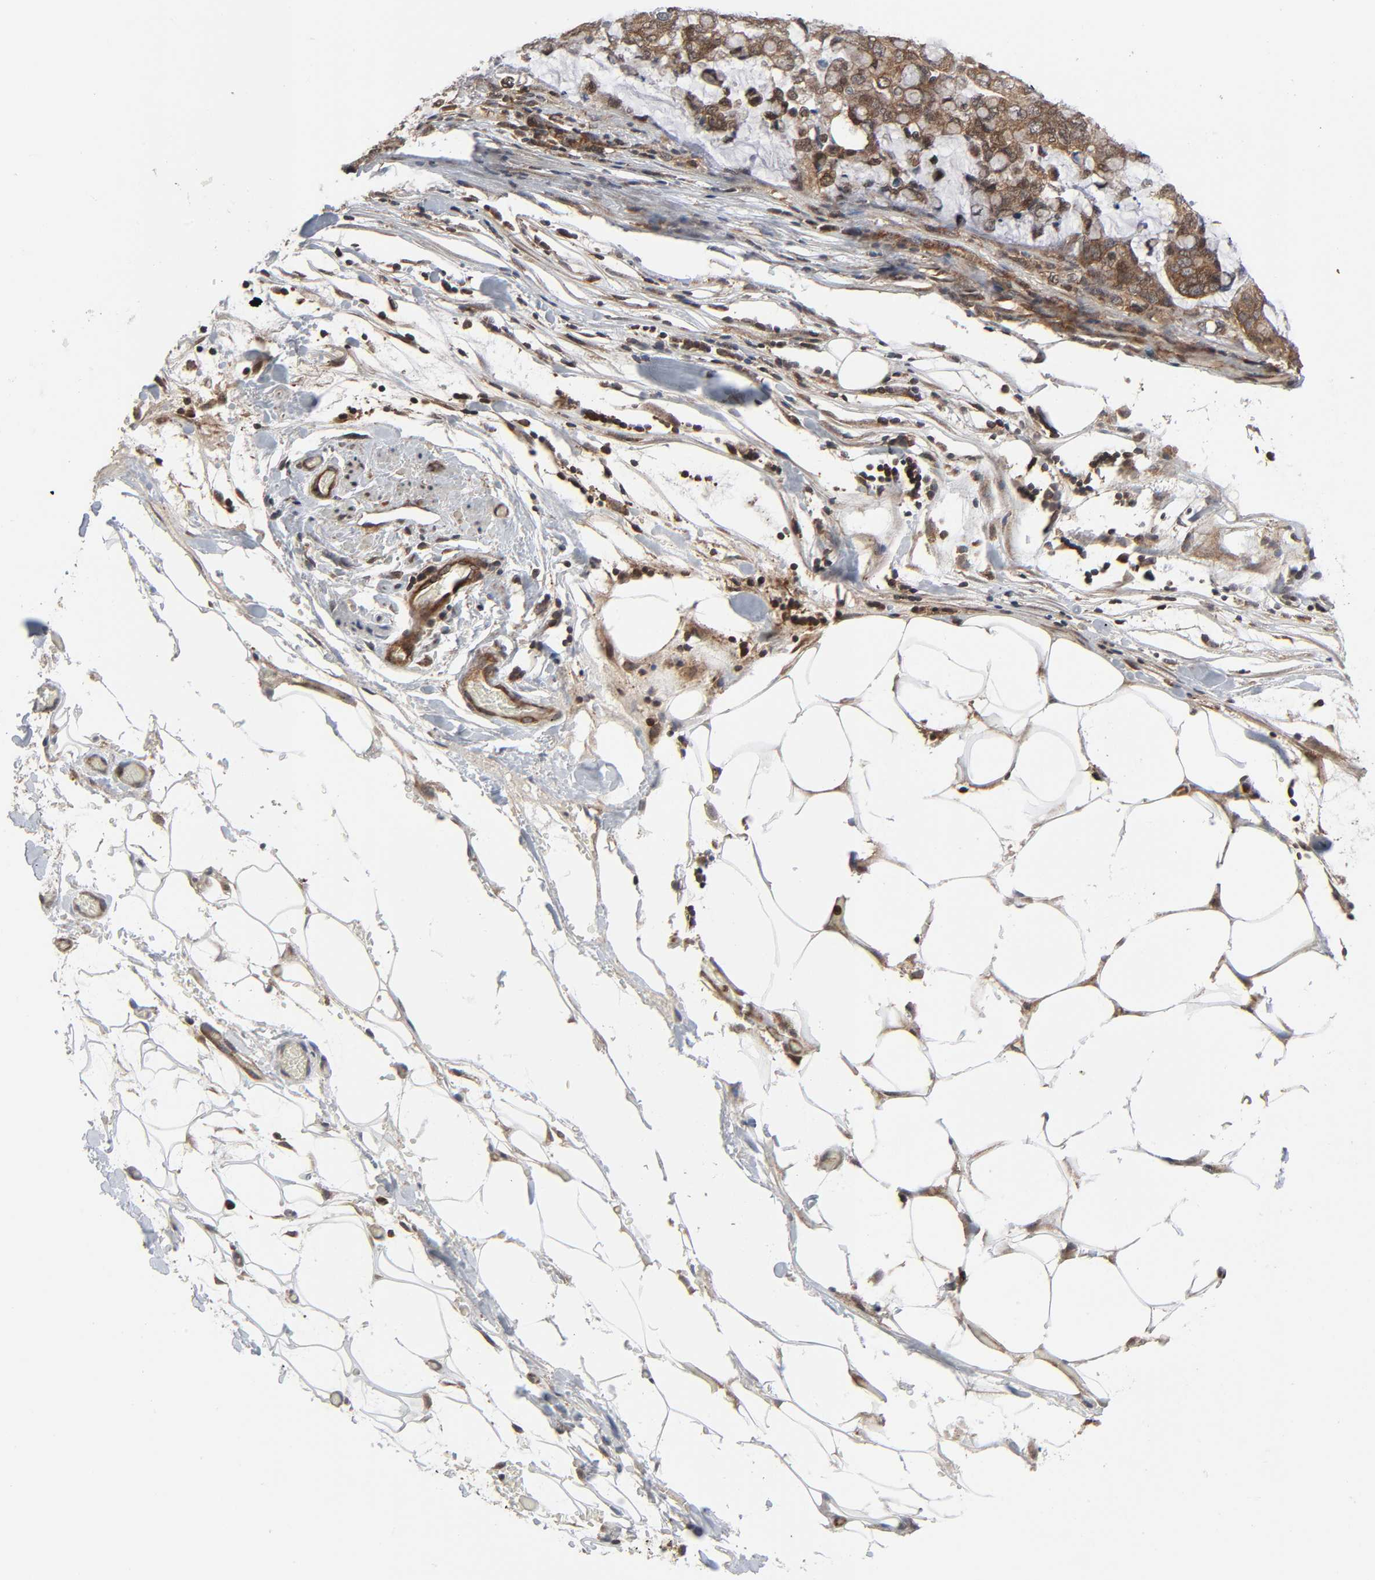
{"staining": {"intensity": "moderate", "quantity": ">75%", "location": "cytoplasmic/membranous"}, "tissue": "stomach cancer", "cell_type": "Tumor cells", "image_type": "cancer", "snomed": [{"axis": "morphology", "description": "Adenocarcinoma, NOS"}, {"axis": "topography", "description": "Stomach, lower"}], "caption": "Moderate cytoplasmic/membranous expression is present in approximately >75% of tumor cells in stomach adenocarcinoma.", "gene": "GSK3A", "patient": {"sex": "male", "age": 84}}